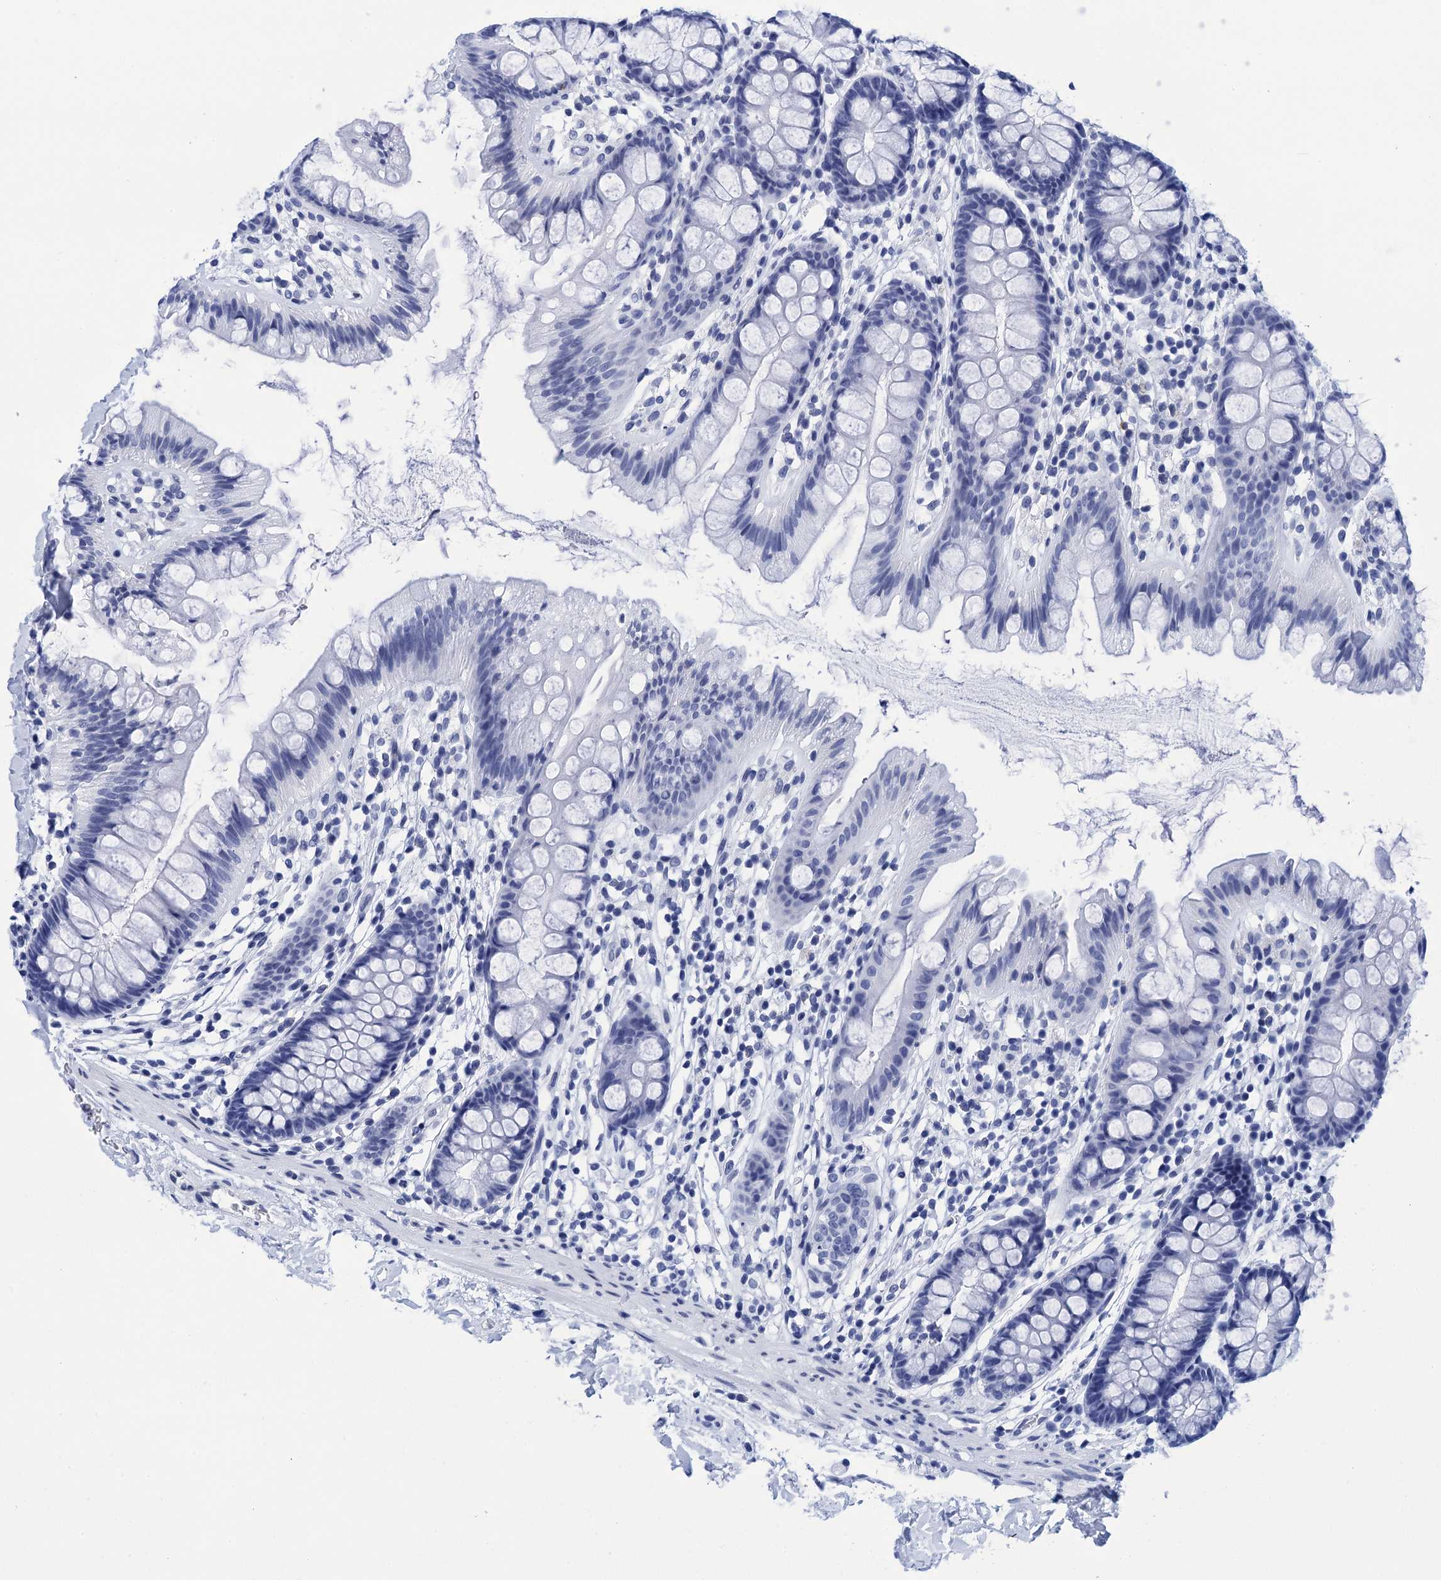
{"staining": {"intensity": "negative", "quantity": "none", "location": "none"}, "tissue": "colon", "cell_type": "Endothelial cells", "image_type": "normal", "snomed": [{"axis": "morphology", "description": "Normal tissue, NOS"}, {"axis": "topography", "description": "Colon"}], "caption": "A histopathology image of colon stained for a protein displays no brown staining in endothelial cells. (Immunohistochemistry, brightfield microscopy, high magnification).", "gene": "METTL25", "patient": {"sex": "female", "age": 62}}